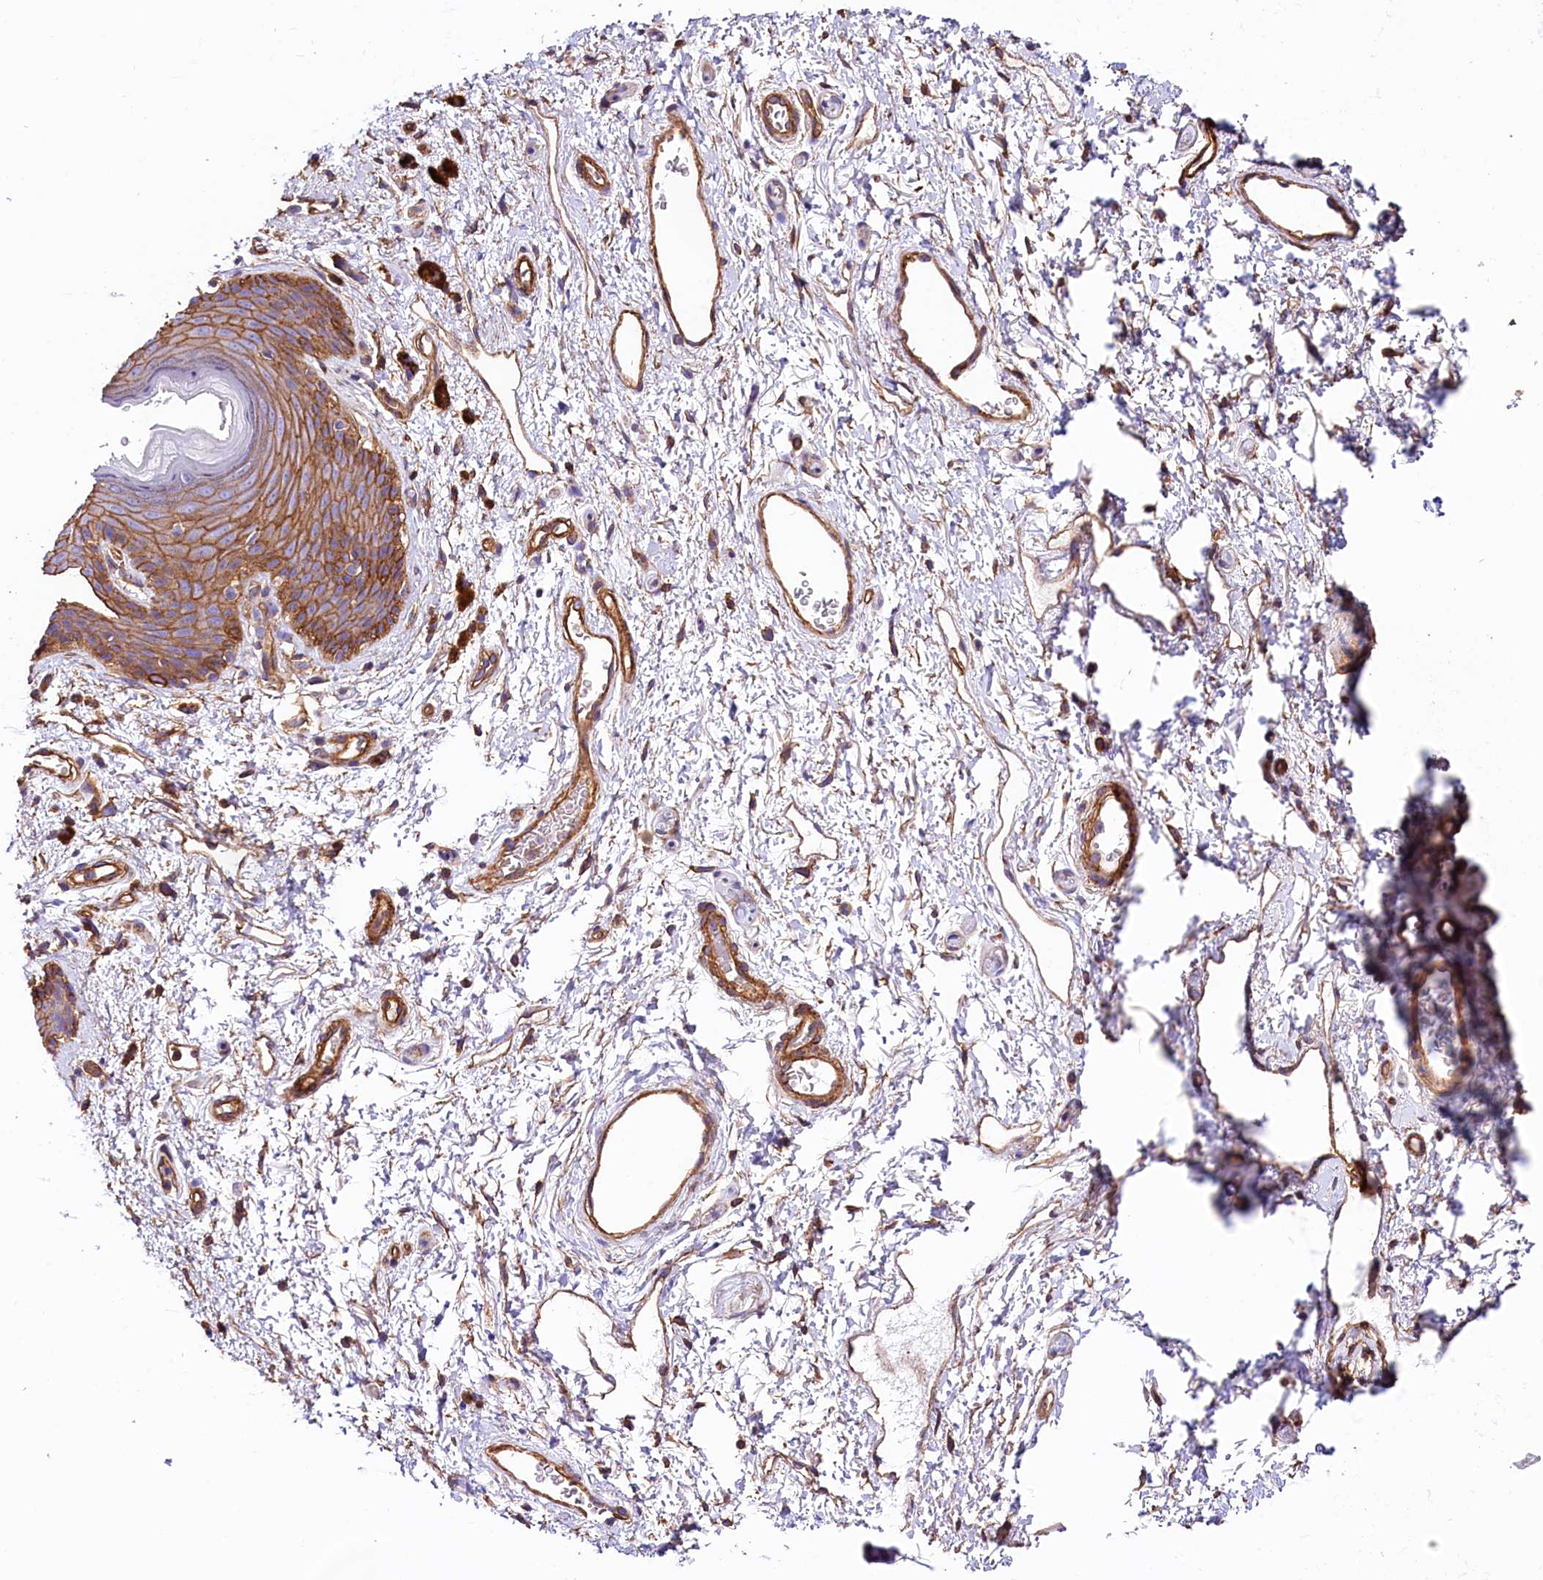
{"staining": {"intensity": "moderate", "quantity": ">75%", "location": "cytoplasmic/membranous"}, "tissue": "skin", "cell_type": "Epidermal cells", "image_type": "normal", "snomed": [{"axis": "morphology", "description": "Normal tissue, NOS"}, {"axis": "topography", "description": "Anal"}], "caption": "Brown immunohistochemical staining in benign skin exhibits moderate cytoplasmic/membranous staining in about >75% of epidermal cells. (DAB IHC with brightfield microscopy, high magnification).", "gene": "ATP2B4", "patient": {"sex": "female", "age": 46}}